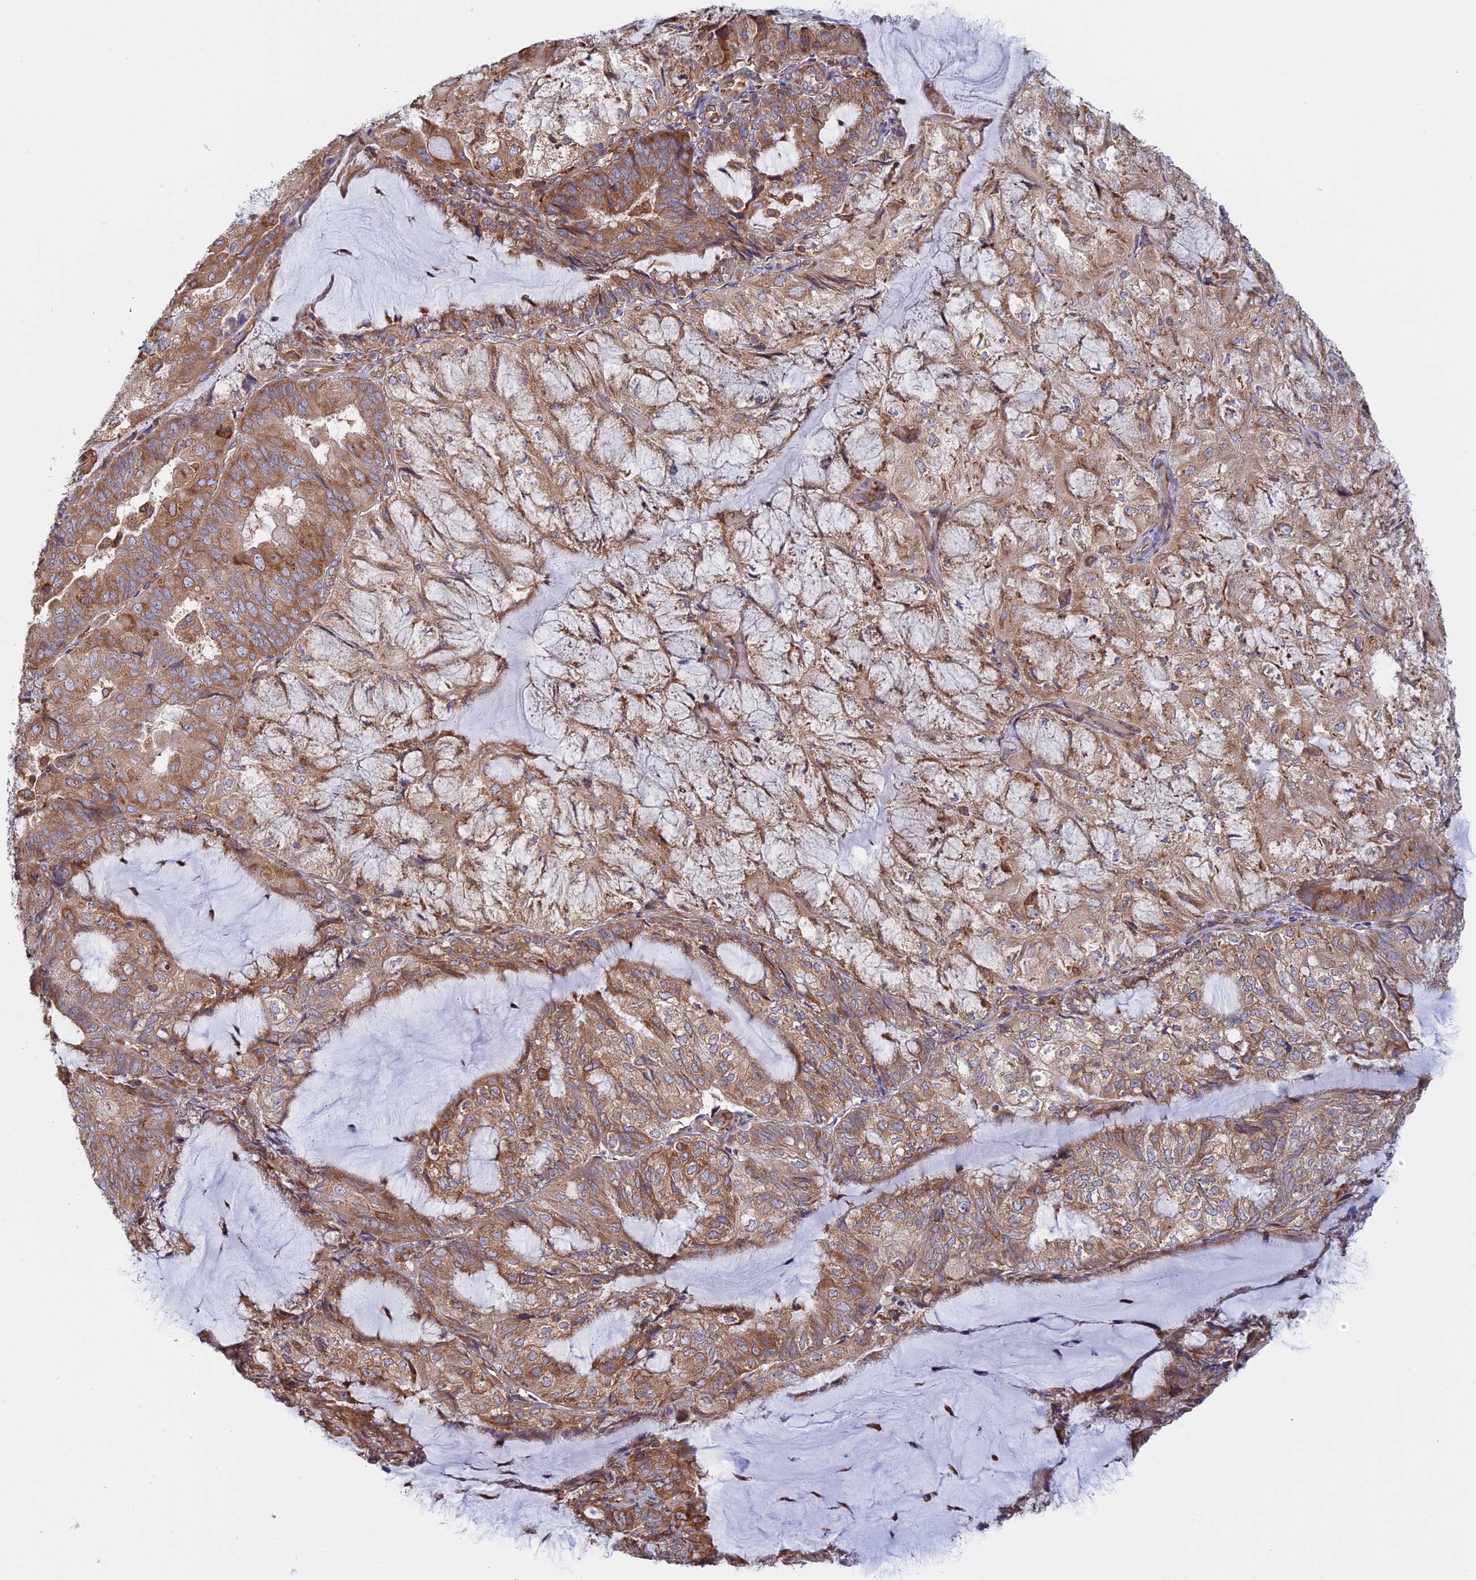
{"staining": {"intensity": "moderate", "quantity": ">75%", "location": "cytoplasmic/membranous"}, "tissue": "endometrial cancer", "cell_type": "Tumor cells", "image_type": "cancer", "snomed": [{"axis": "morphology", "description": "Adenocarcinoma, NOS"}, {"axis": "topography", "description": "Endometrium"}], "caption": "An immunohistochemistry (IHC) image of neoplastic tissue is shown. Protein staining in brown shows moderate cytoplasmic/membranous positivity in adenocarcinoma (endometrial) within tumor cells. Nuclei are stained in blue.", "gene": "GMIP", "patient": {"sex": "female", "age": 81}}